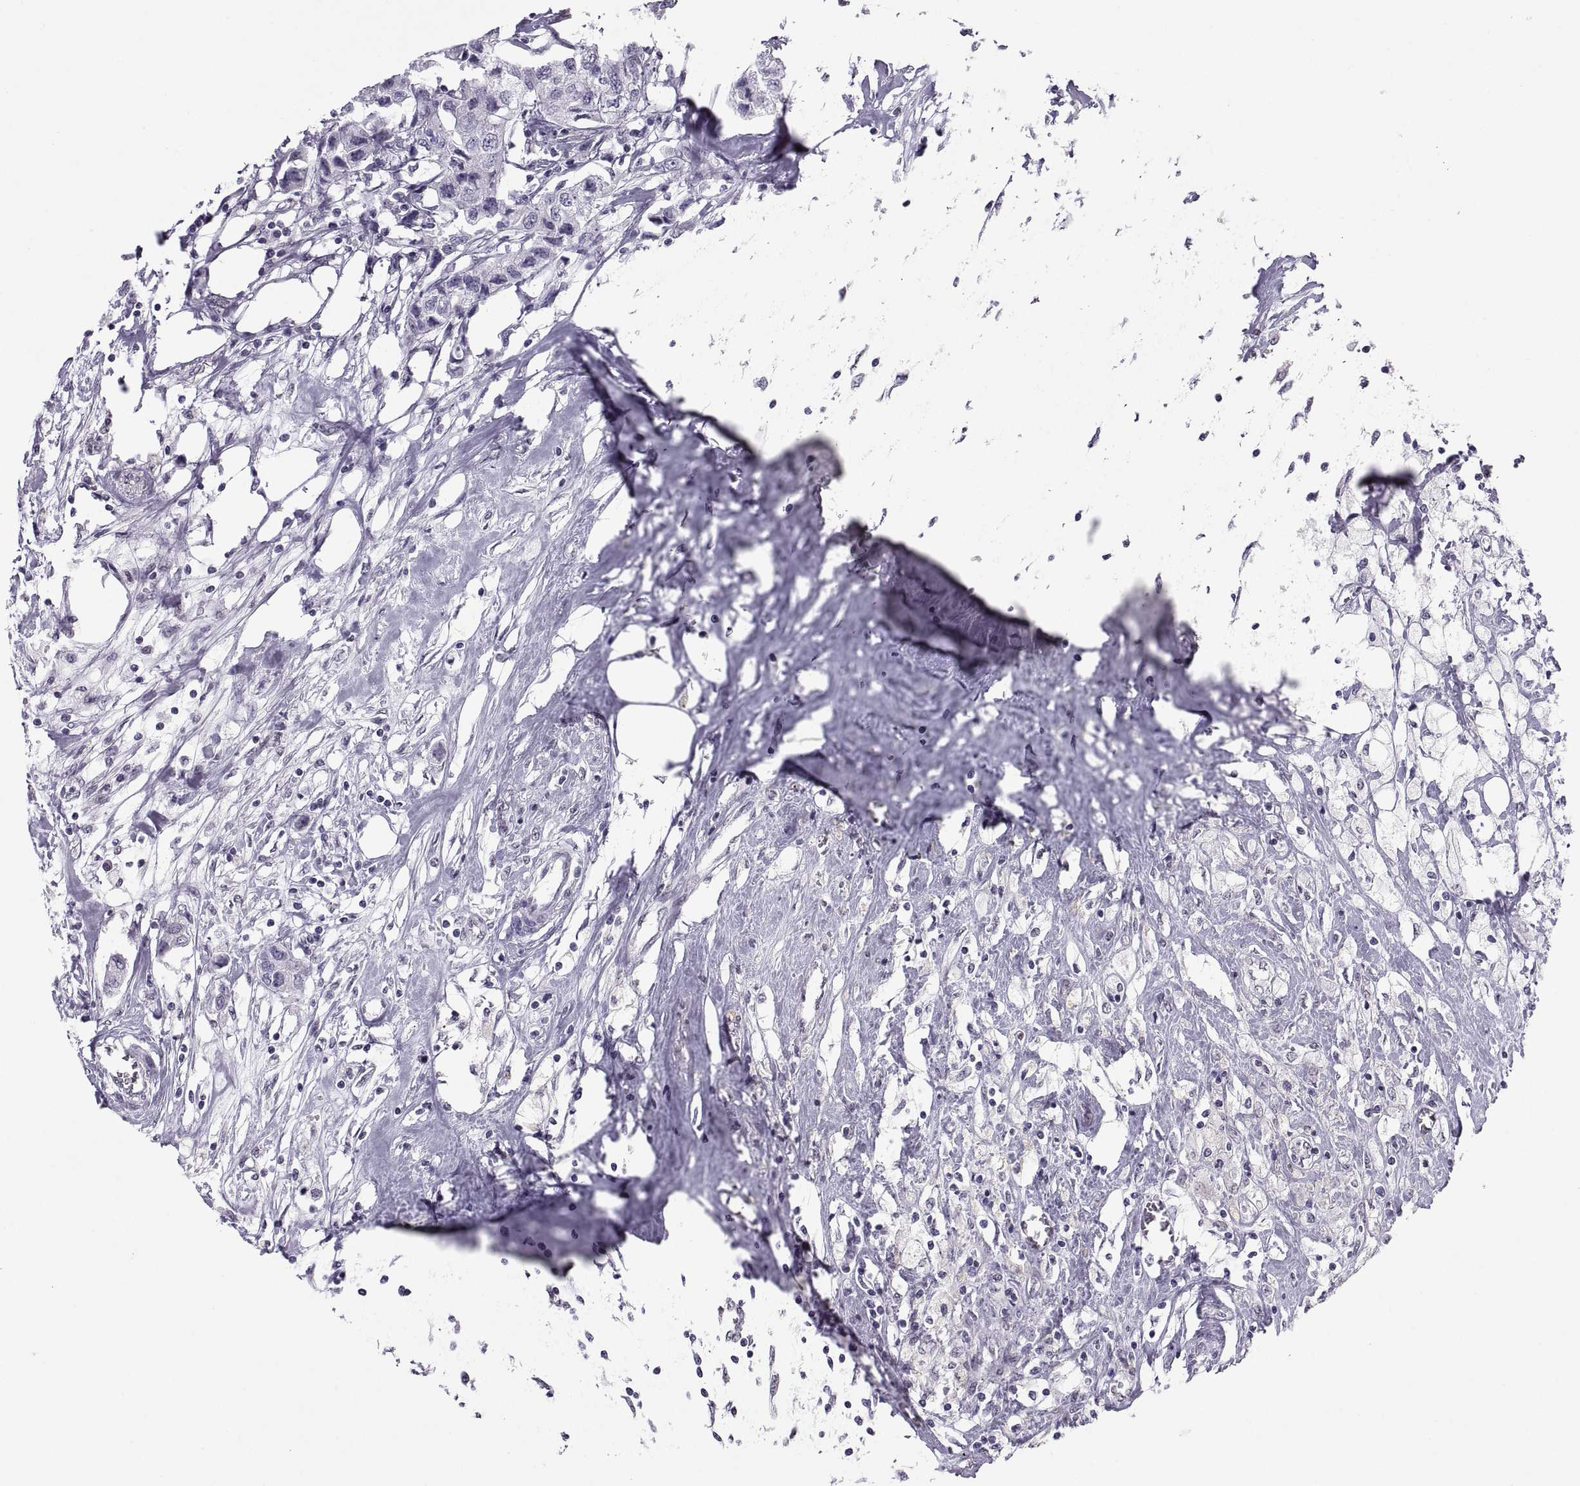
{"staining": {"intensity": "negative", "quantity": "none", "location": "none"}, "tissue": "breast cancer", "cell_type": "Tumor cells", "image_type": "cancer", "snomed": [{"axis": "morphology", "description": "Duct carcinoma"}, {"axis": "topography", "description": "Breast"}], "caption": "Immunohistochemistry micrograph of neoplastic tissue: breast cancer (infiltrating ductal carcinoma) stained with DAB (3,3'-diaminobenzidine) shows no significant protein expression in tumor cells.", "gene": "CARTPT", "patient": {"sex": "female", "age": 80}}